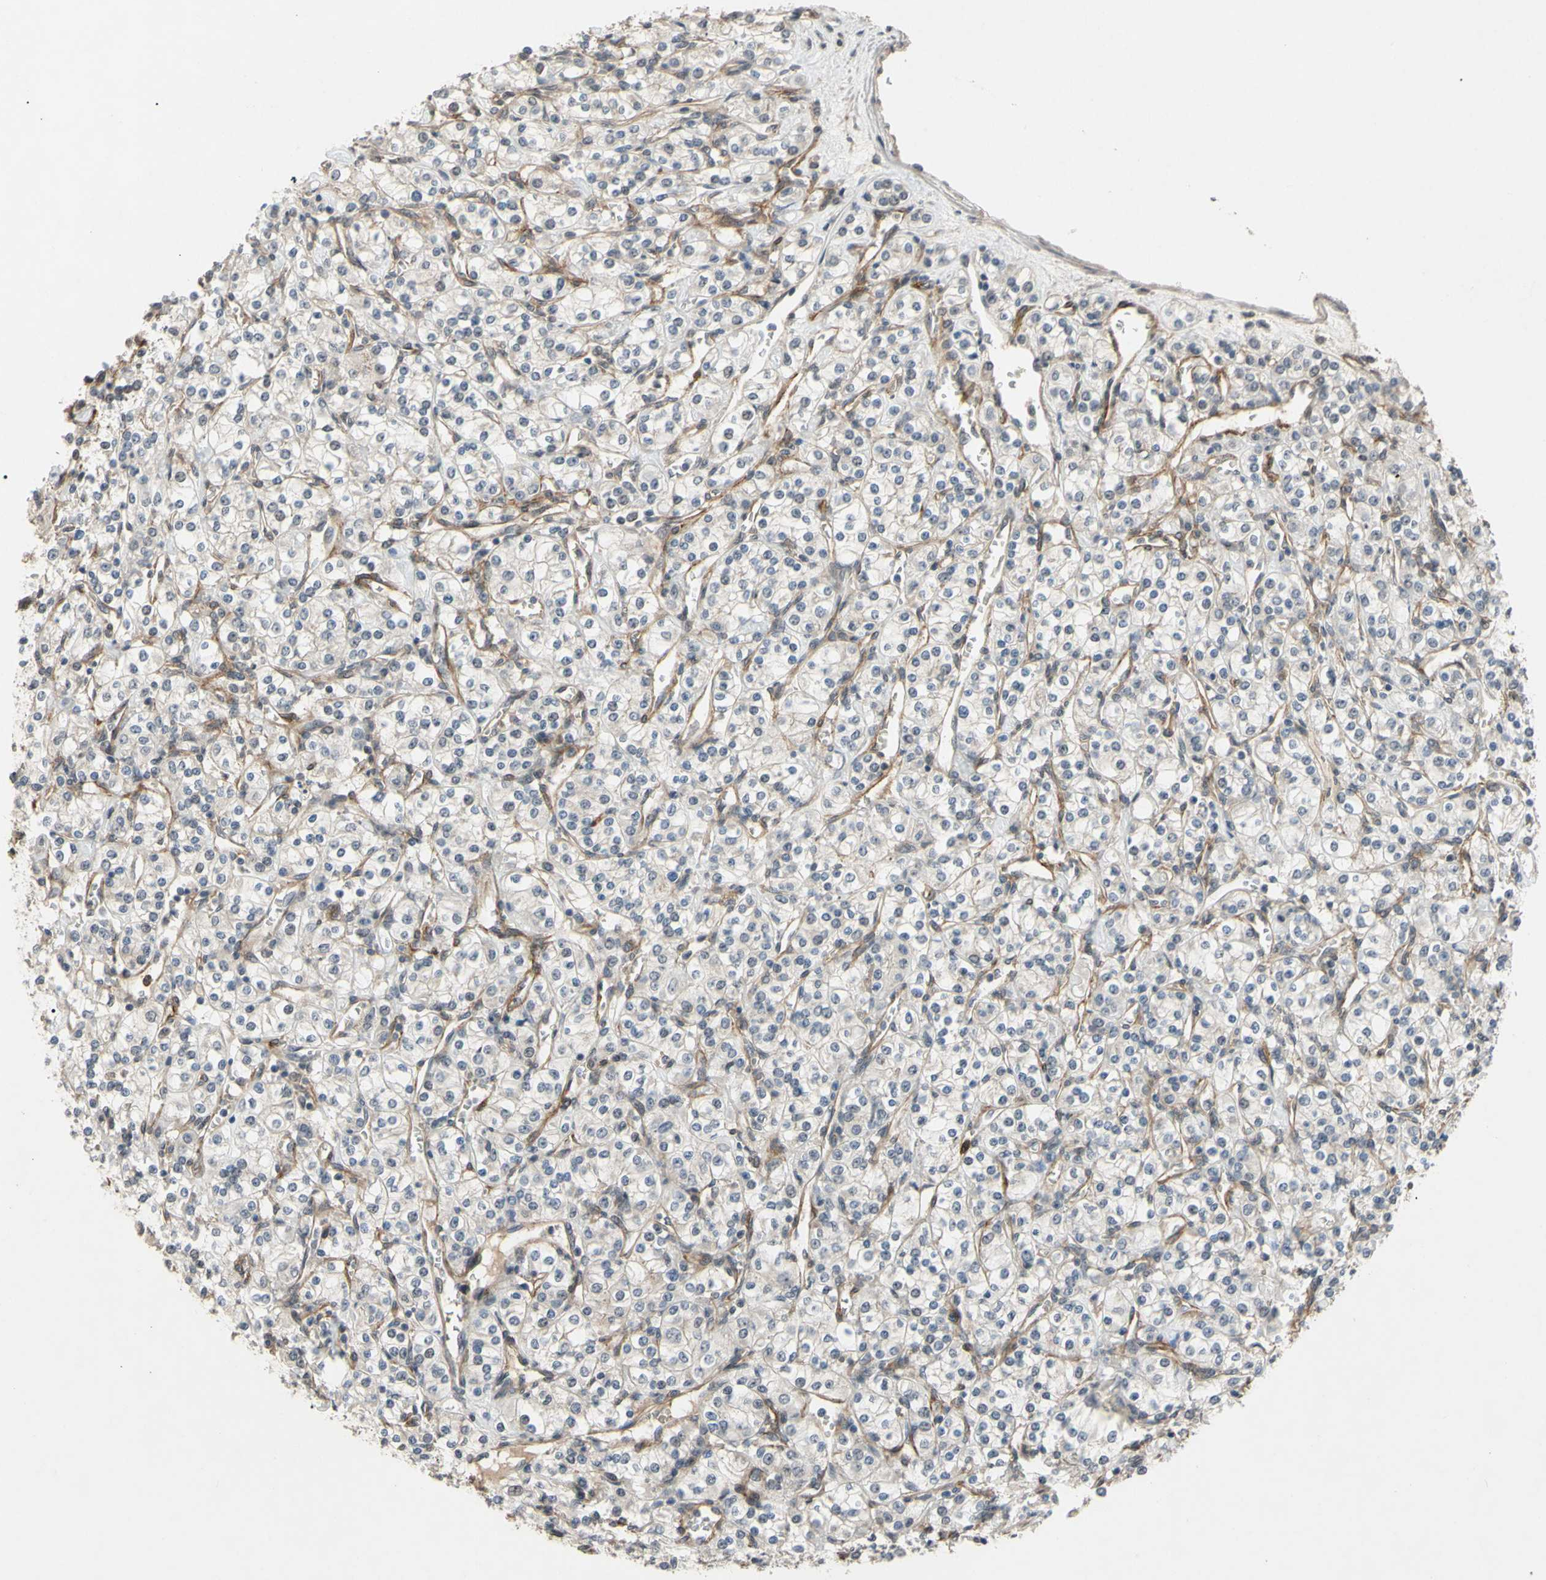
{"staining": {"intensity": "weak", "quantity": "<25%", "location": "cytoplasmic/membranous"}, "tissue": "renal cancer", "cell_type": "Tumor cells", "image_type": "cancer", "snomed": [{"axis": "morphology", "description": "Adenocarcinoma, NOS"}, {"axis": "topography", "description": "Kidney"}], "caption": "An immunohistochemistry image of adenocarcinoma (renal) is shown. There is no staining in tumor cells of adenocarcinoma (renal).", "gene": "ALK", "patient": {"sex": "male", "age": 77}}